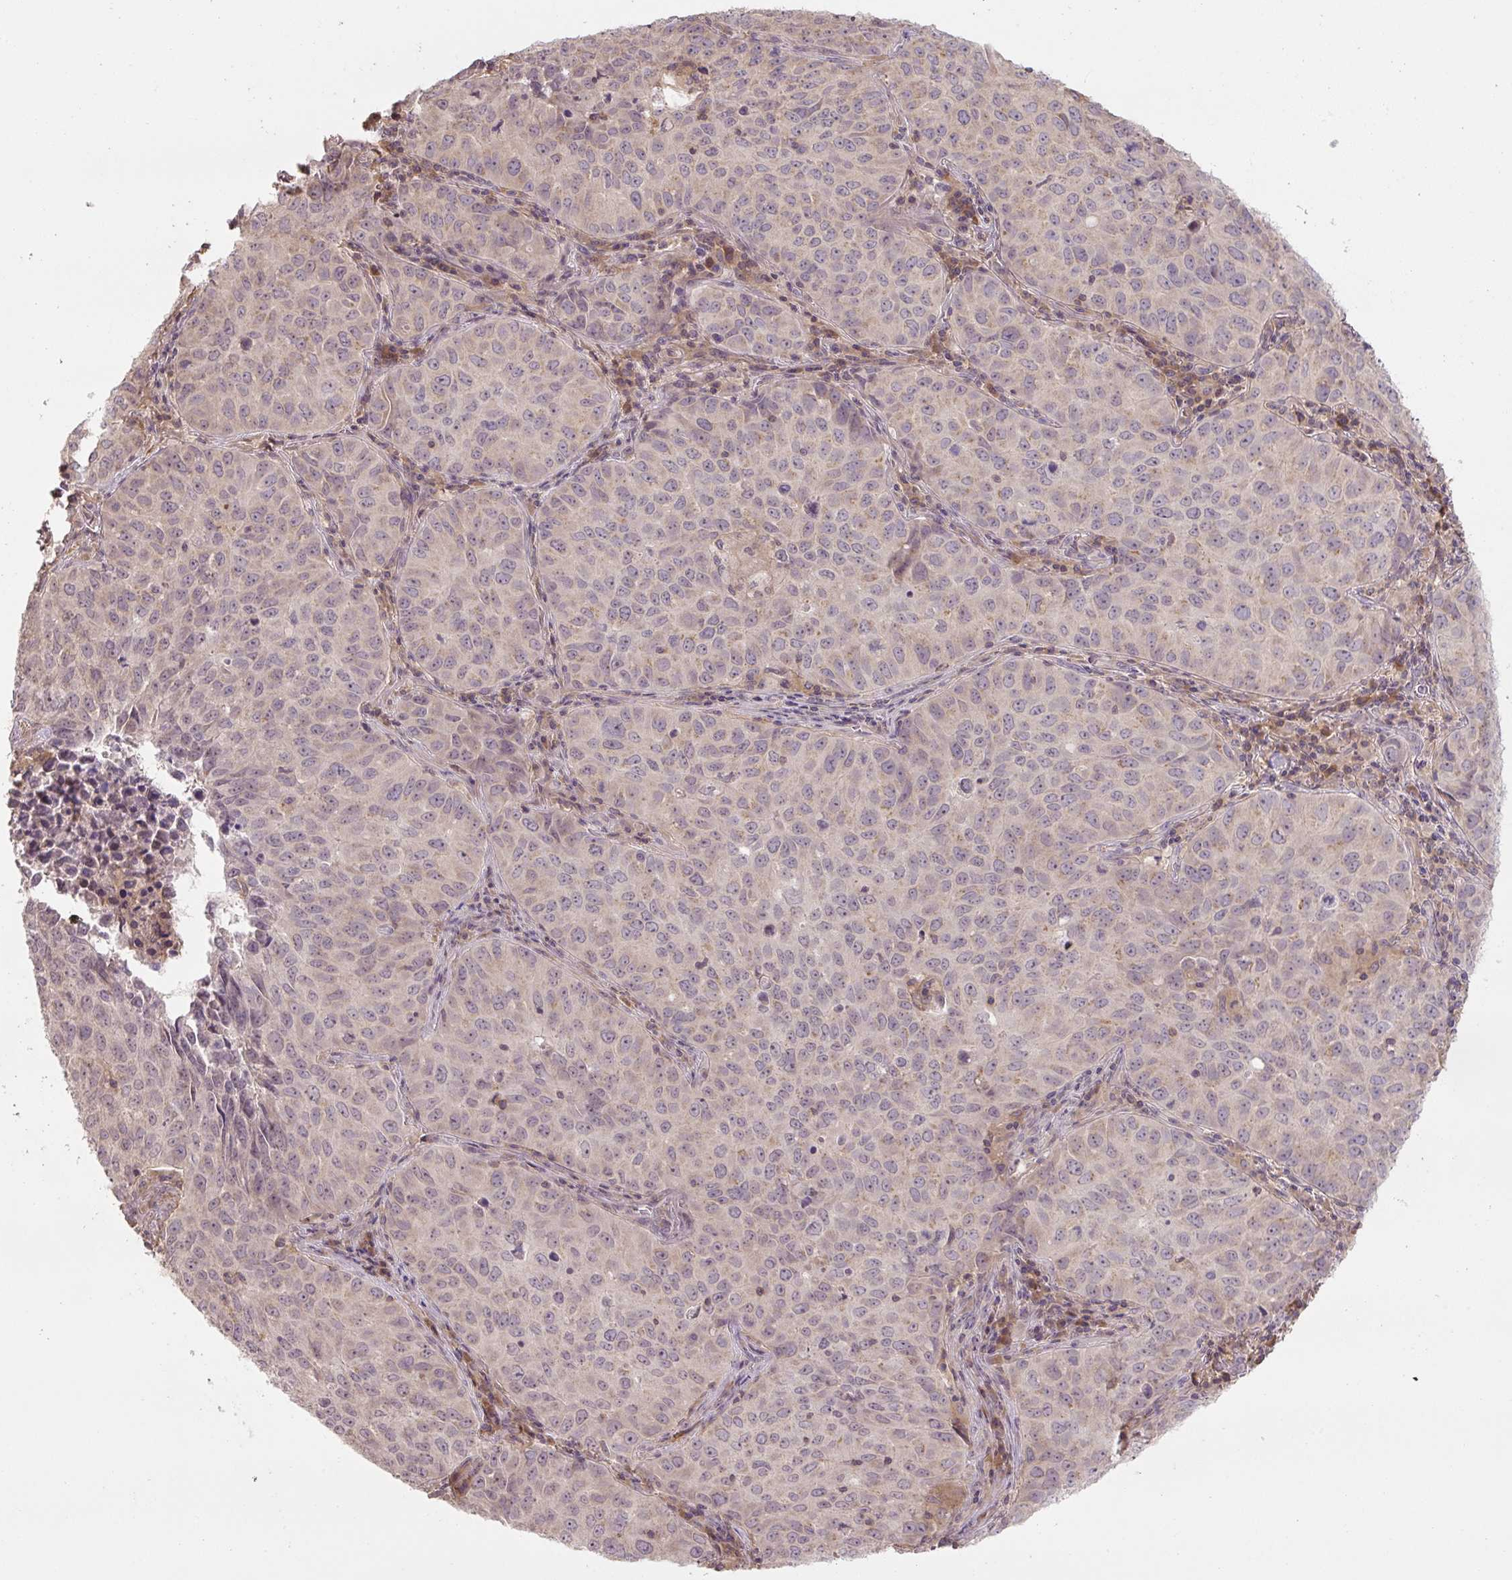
{"staining": {"intensity": "weak", "quantity": "<25%", "location": "cytoplasmic/membranous"}, "tissue": "lung cancer", "cell_type": "Tumor cells", "image_type": "cancer", "snomed": [{"axis": "morphology", "description": "Adenocarcinoma, NOS"}, {"axis": "topography", "description": "Lung"}], "caption": "A micrograph of human lung cancer (adenocarcinoma) is negative for staining in tumor cells. Brightfield microscopy of immunohistochemistry (IHC) stained with DAB (brown) and hematoxylin (blue), captured at high magnification.", "gene": "C2orf73", "patient": {"sex": "female", "age": 50}}